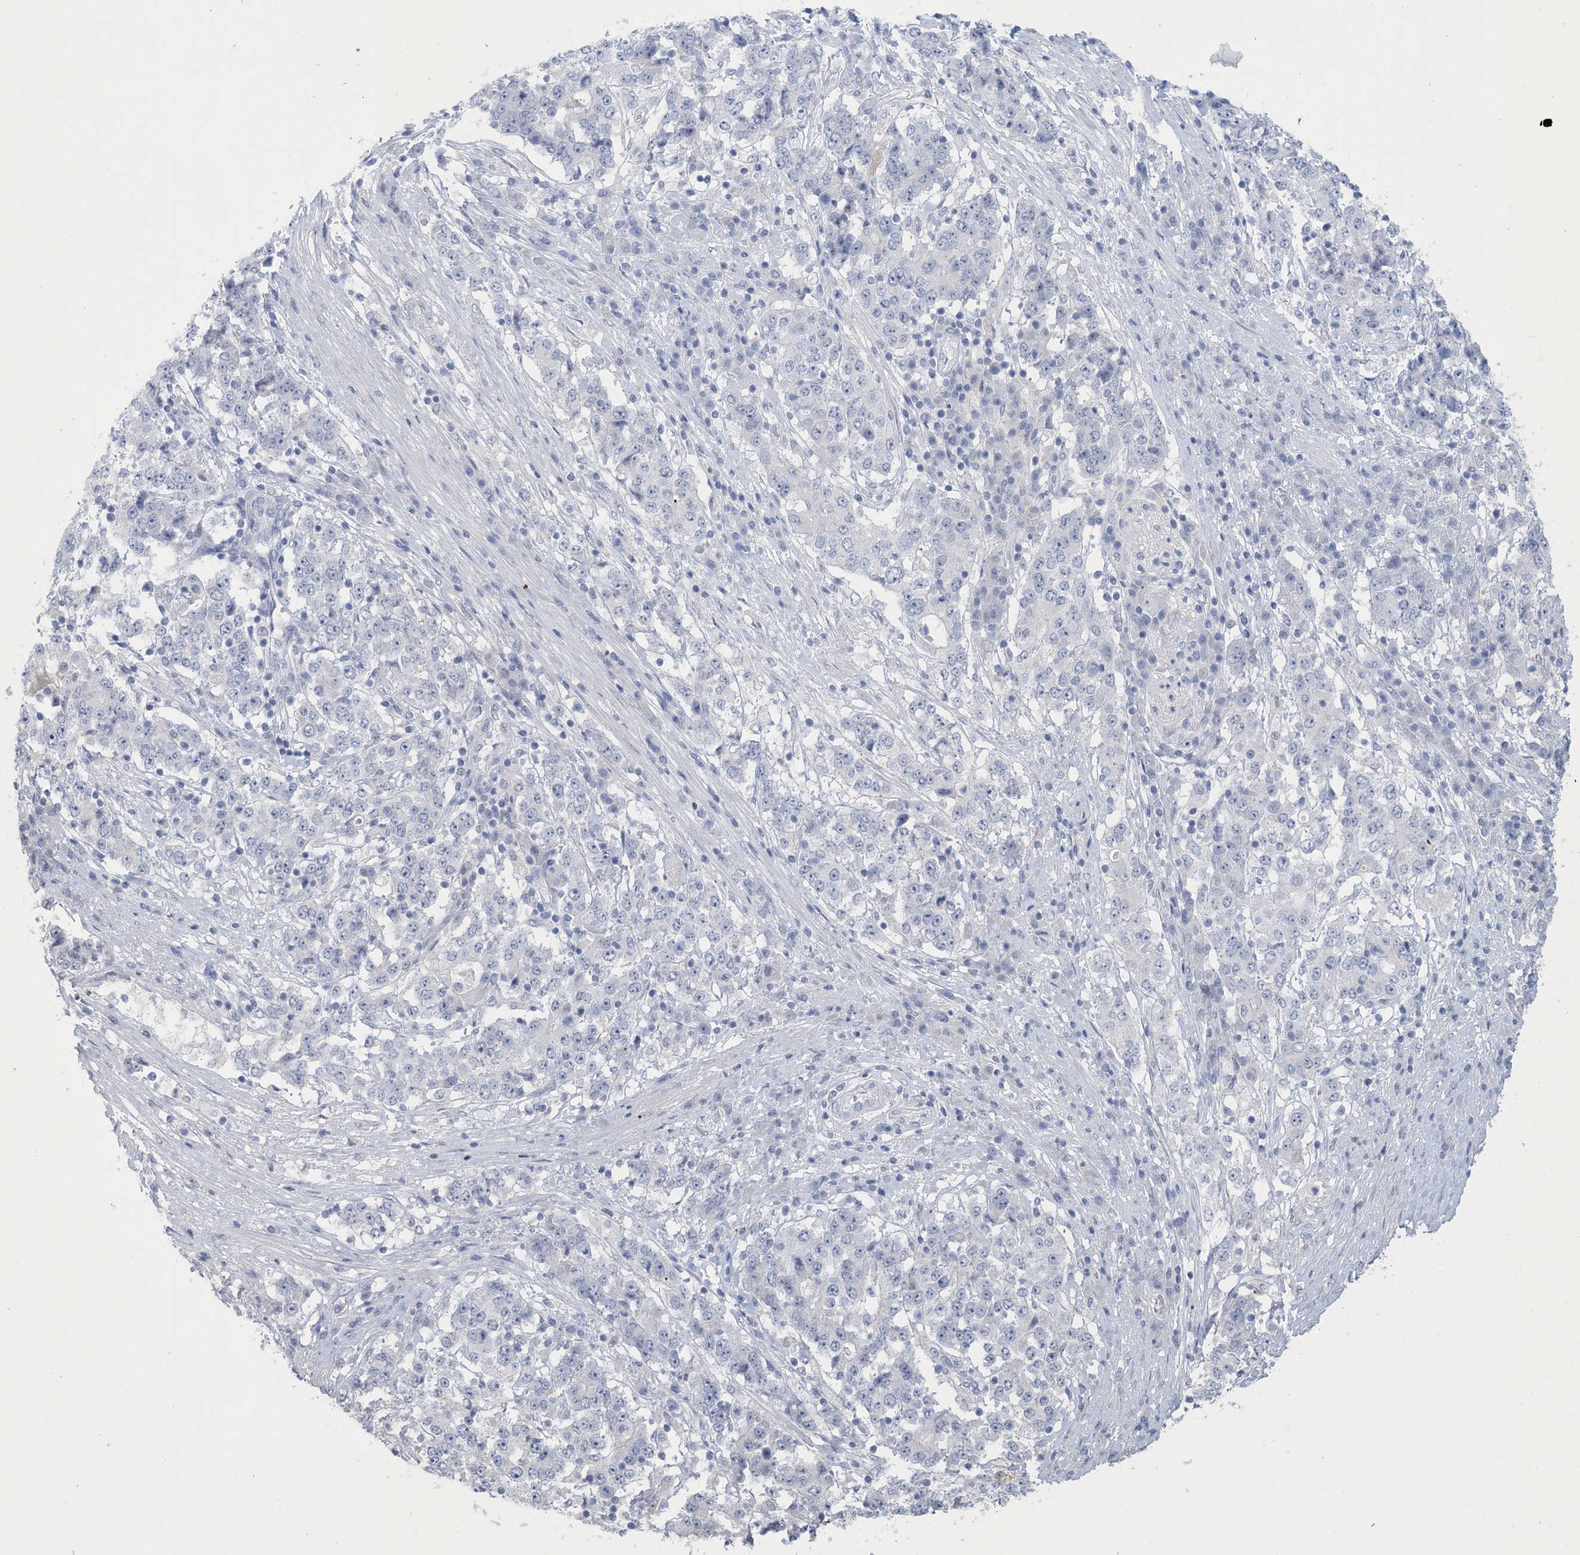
{"staining": {"intensity": "negative", "quantity": "none", "location": "none"}, "tissue": "stomach cancer", "cell_type": "Tumor cells", "image_type": "cancer", "snomed": [{"axis": "morphology", "description": "Adenocarcinoma, NOS"}, {"axis": "topography", "description": "Stomach"}], "caption": "Human stomach cancer stained for a protein using immunohistochemistry (IHC) displays no staining in tumor cells.", "gene": "GABRG1", "patient": {"sex": "male", "age": 59}}